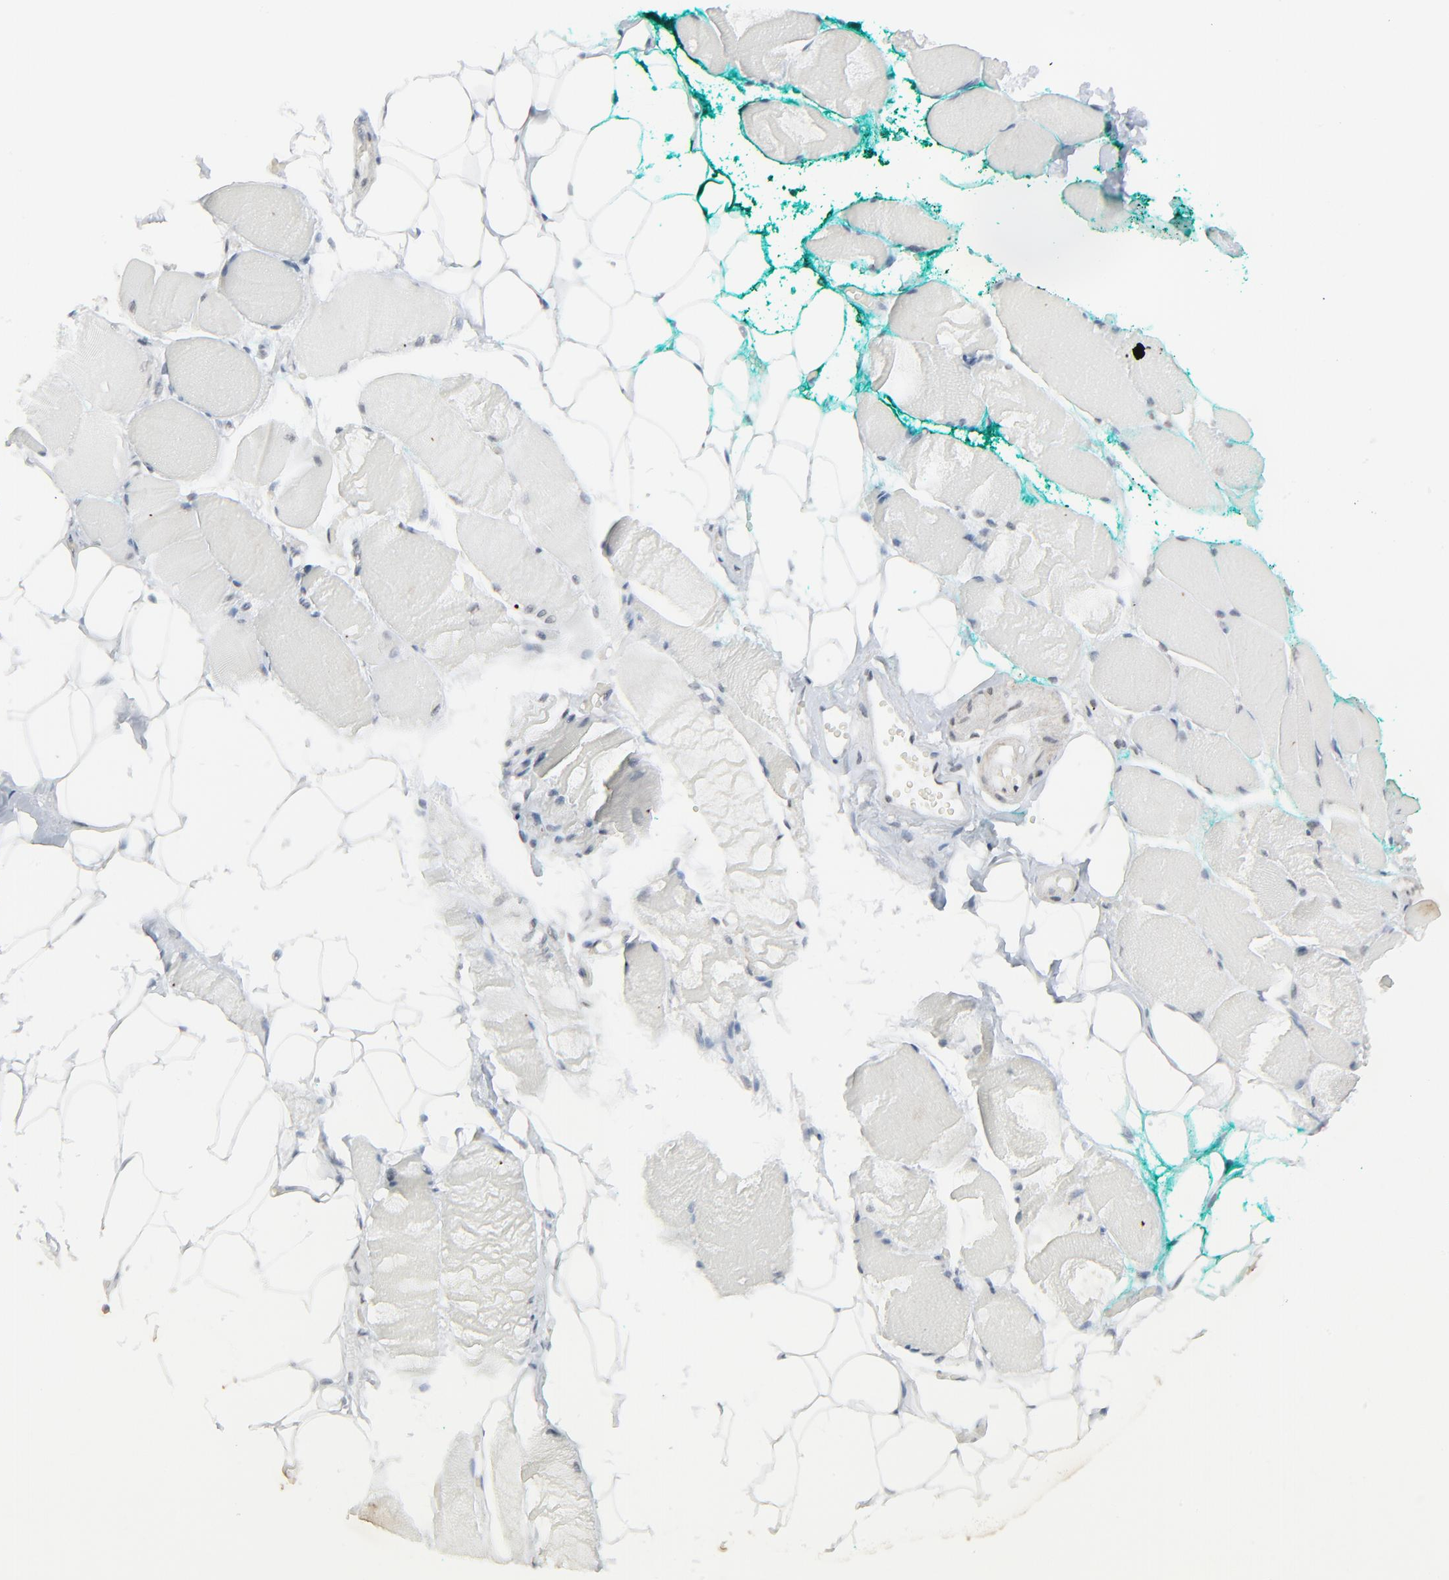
{"staining": {"intensity": "weak", "quantity": "<25%", "location": "nuclear"}, "tissue": "skeletal muscle", "cell_type": "Myocytes", "image_type": "normal", "snomed": [{"axis": "morphology", "description": "Normal tissue, NOS"}, {"axis": "topography", "description": "Skeletal muscle"}, {"axis": "topography", "description": "Peripheral nerve tissue"}], "caption": "This is an immunohistochemistry image of normal skeletal muscle. There is no staining in myocytes.", "gene": "FBXO28", "patient": {"sex": "female", "age": 84}}